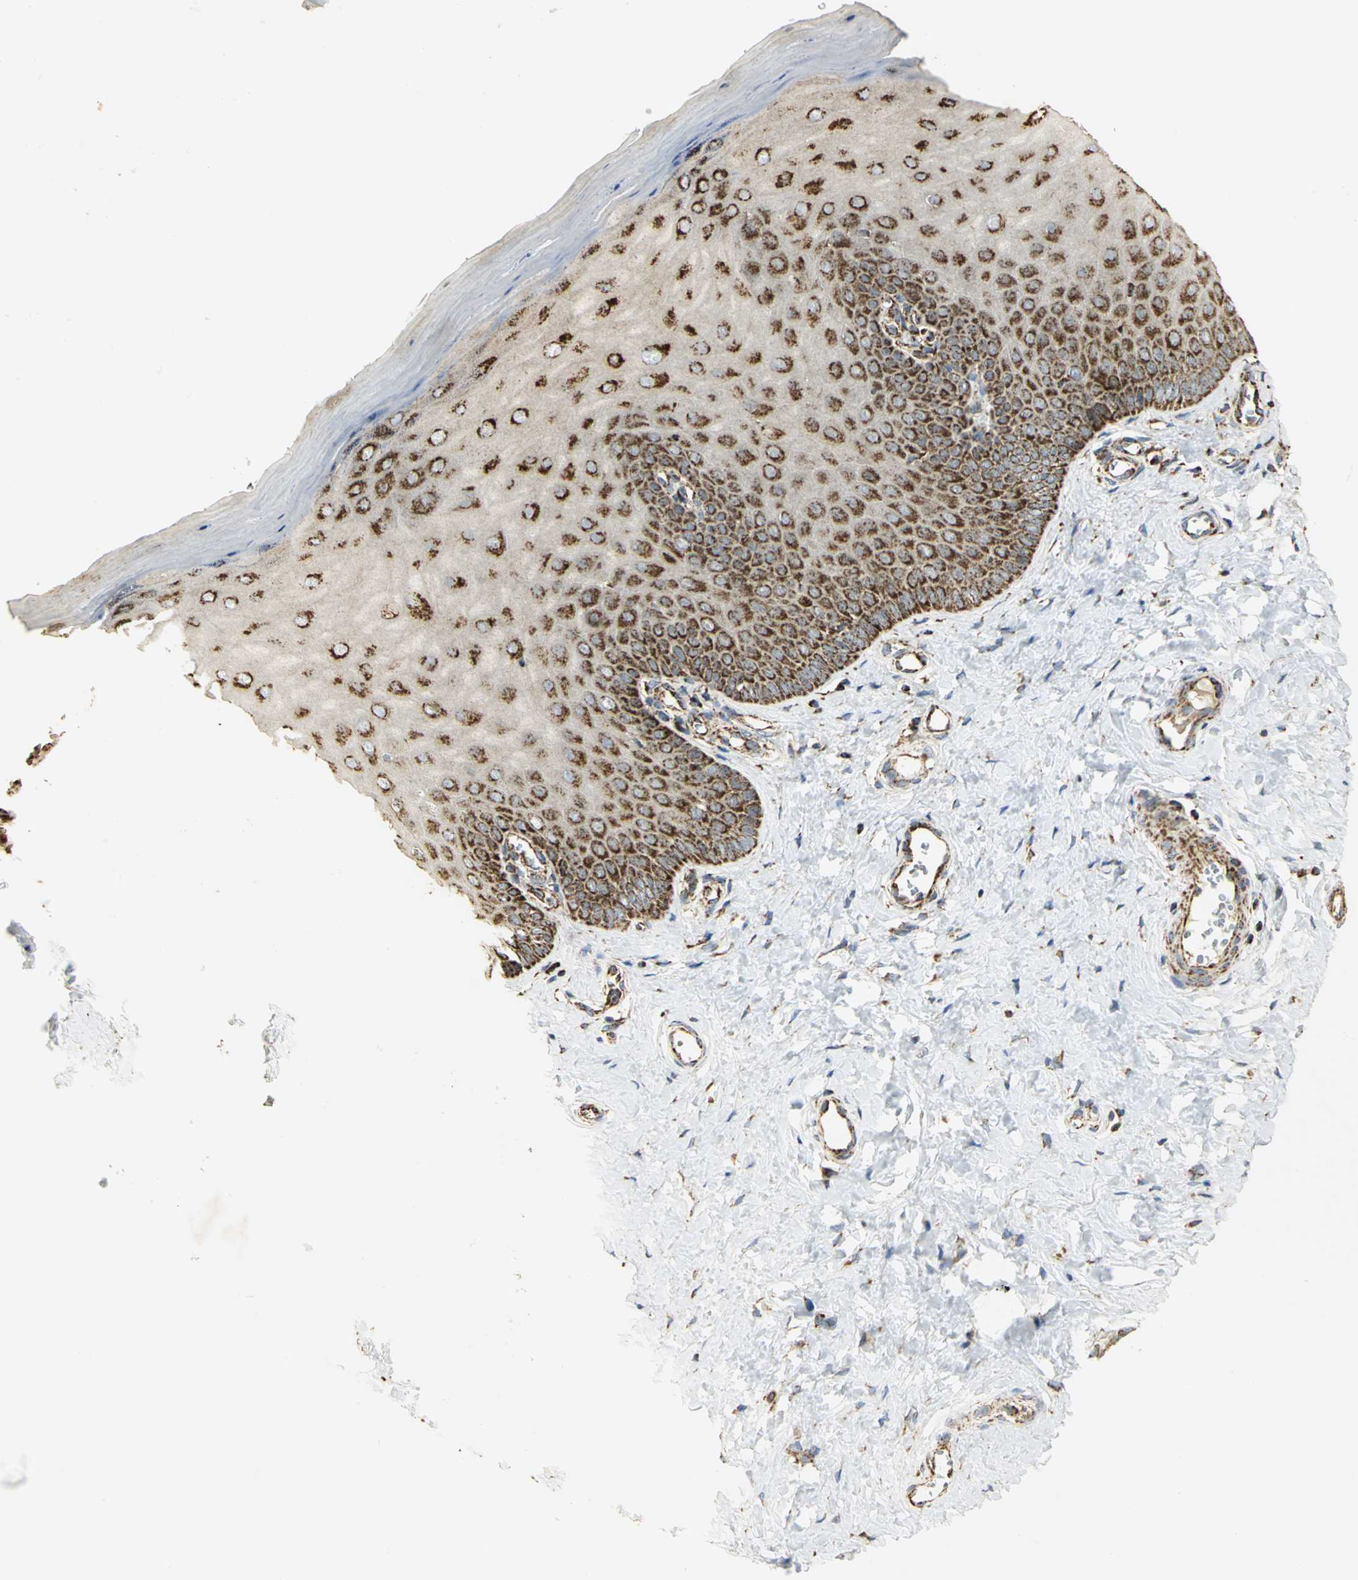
{"staining": {"intensity": "strong", "quantity": ">75%", "location": "cytoplasmic/membranous"}, "tissue": "cervix", "cell_type": "Glandular cells", "image_type": "normal", "snomed": [{"axis": "morphology", "description": "Normal tissue, NOS"}, {"axis": "topography", "description": "Cervix"}], "caption": "Immunohistochemistry (IHC) of normal cervix shows high levels of strong cytoplasmic/membranous positivity in about >75% of glandular cells.", "gene": "VDAC1", "patient": {"sex": "female", "age": 55}}